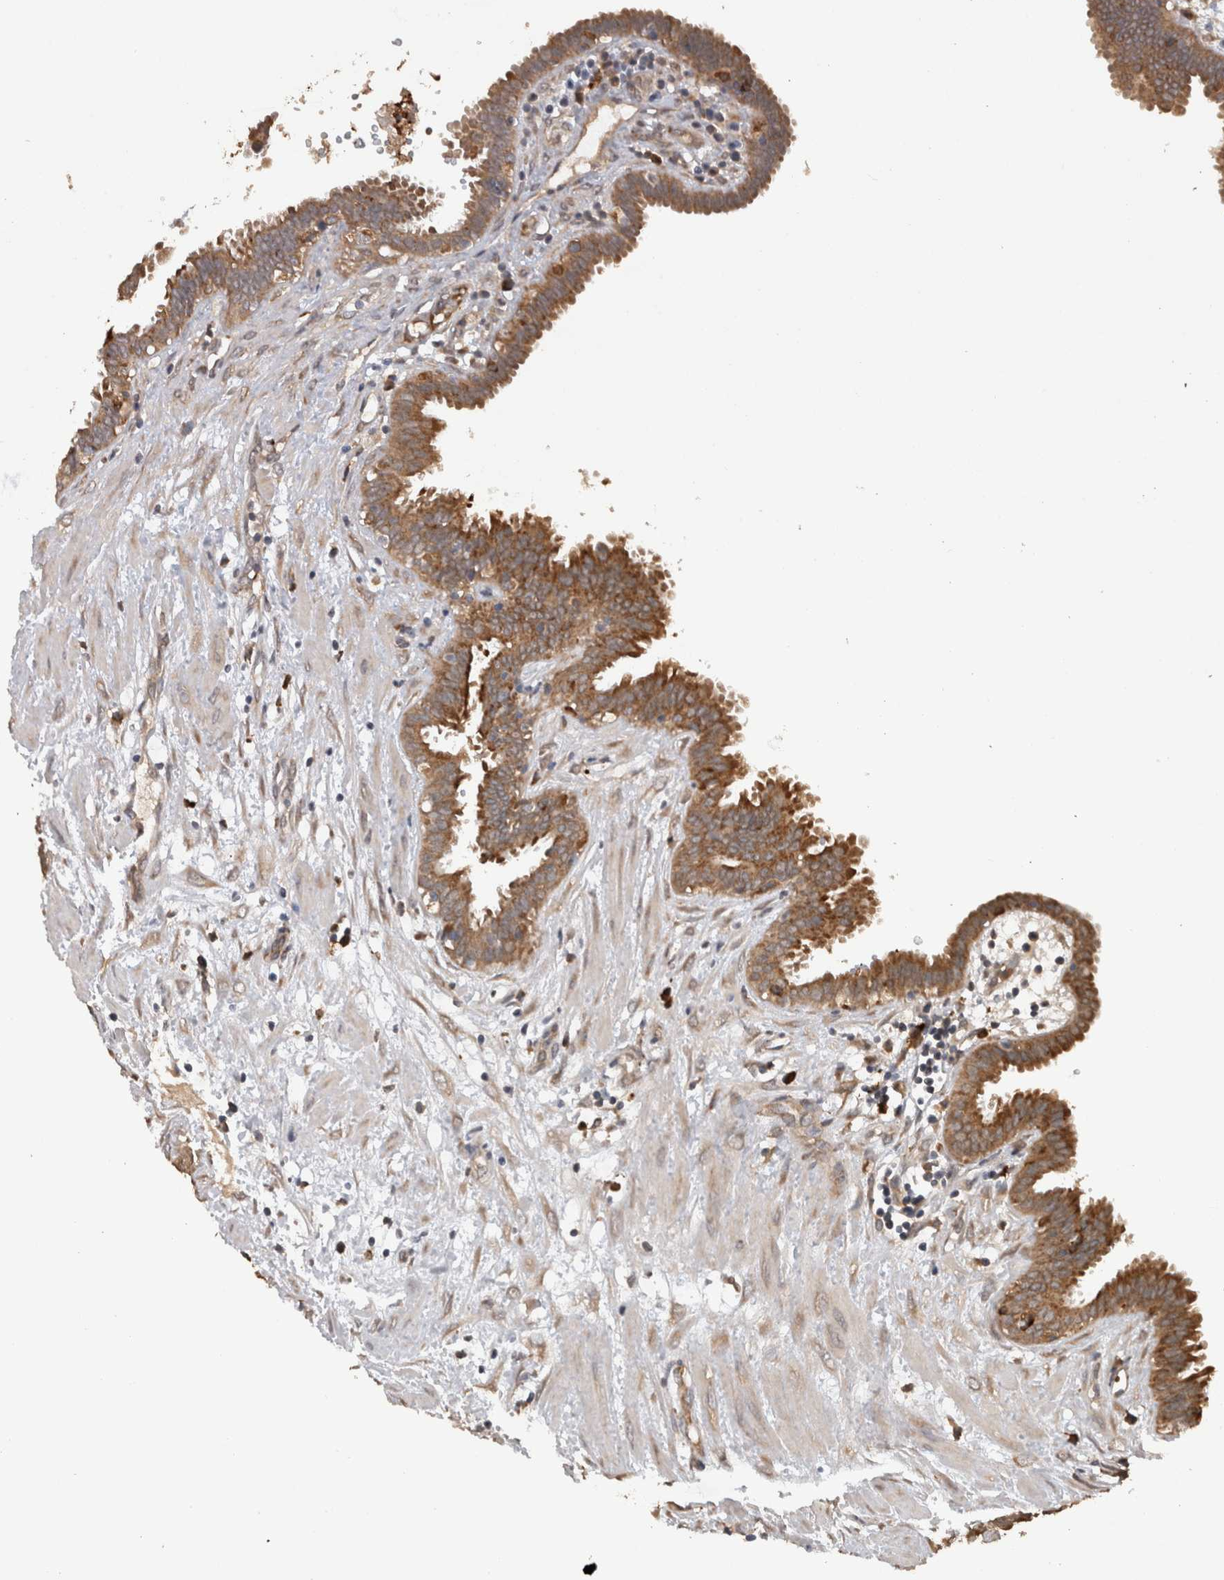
{"staining": {"intensity": "strong", "quantity": ">75%", "location": "cytoplasmic/membranous"}, "tissue": "fallopian tube", "cell_type": "Glandular cells", "image_type": "normal", "snomed": [{"axis": "morphology", "description": "Normal tissue, NOS"}, {"axis": "topography", "description": "Fallopian tube"}, {"axis": "topography", "description": "Placenta"}], "caption": "A brown stain shows strong cytoplasmic/membranous staining of a protein in glandular cells of unremarkable fallopian tube. The staining is performed using DAB brown chromogen to label protein expression. The nuclei are counter-stained blue using hematoxylin.", "gene": "ADGRL3", "patient": {"sex": "female", "age": 32}}